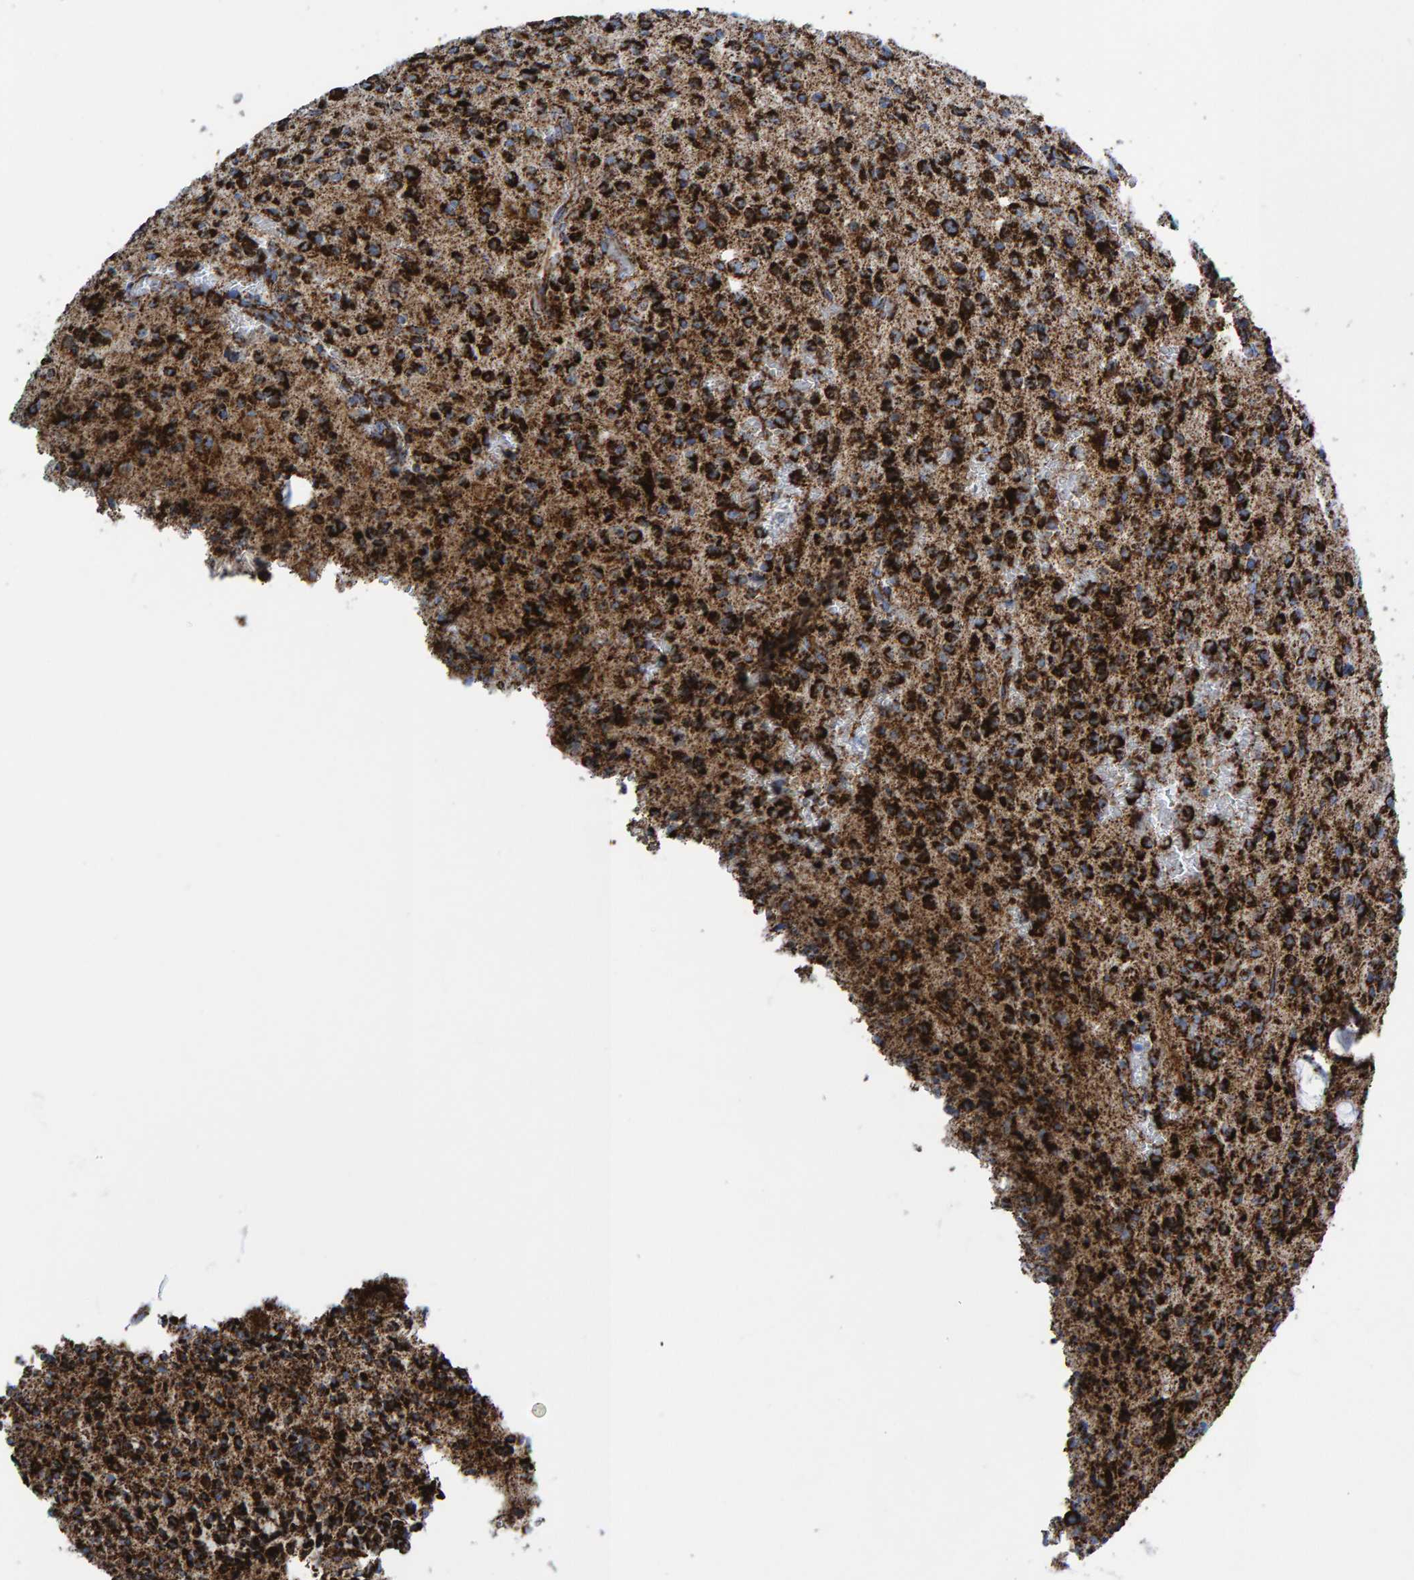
{"staining": {"intensity": "strong", "quantity": ">75%", "location": "cytoplasmic/membranous"}, "tissue": "glioma", "cell_type": "Tumor cells", "image_type": "cancer", "snomed": [{"axis": "morphology", "description": "Glioma, malignant, High grade"}, {"axis": "topography", "description": "Brain"}], "caption": "About >75% of tumor cells in human glioma reveal strong cytoplasmic/membranous protein staining as visualized by brown immunohistochemical staining.", "gene": "ENSG00000262660", "patient": {"sex": "male", "age": 34}}